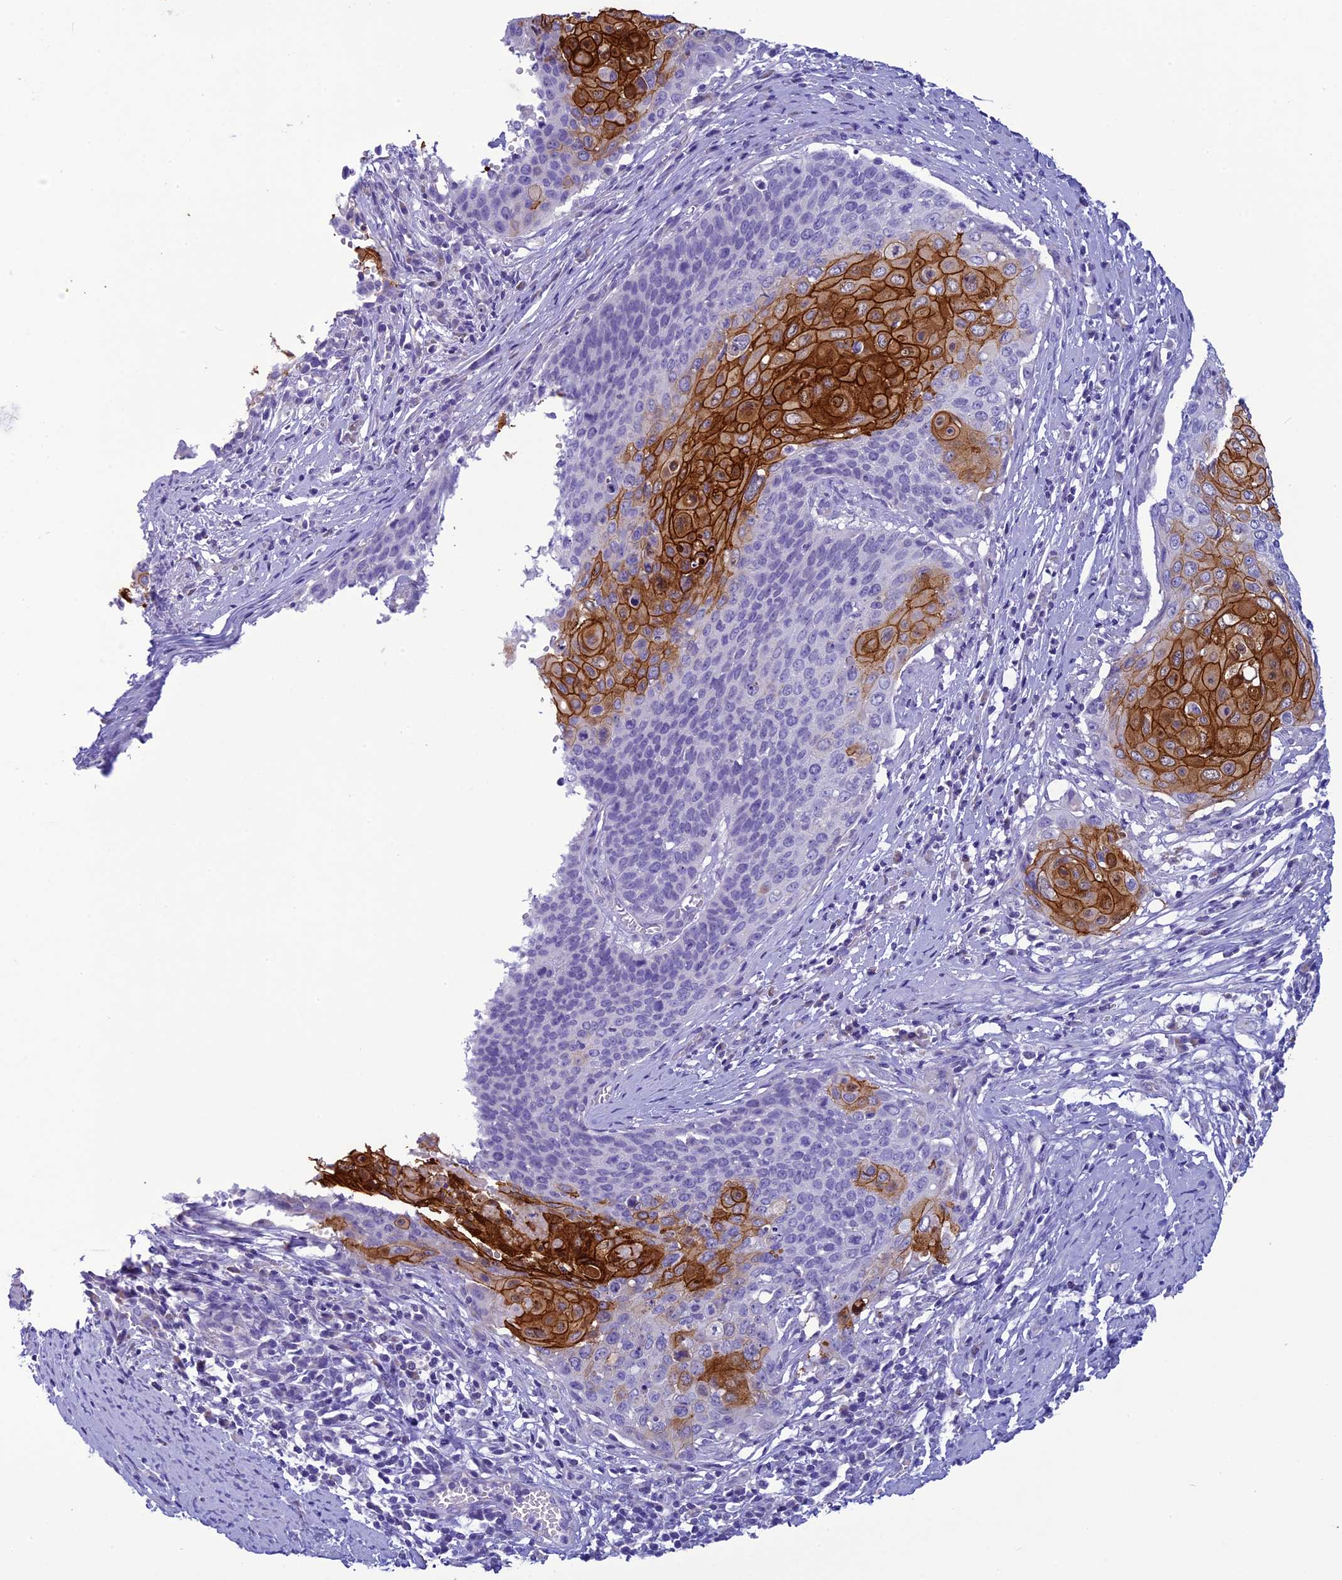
{"staining": {"intensity": "strong", "quantity": "<25%", "location": "cytoplasmic/membranous"}, "tissue": "cervical cancer", "cell_type": "Tumor cells", "image_type": "cancer", "snomed": [{"axis": "morphology", "description": "Squamous cell carcinoma, NOS"}, {"axis": "topography", "description": "Cervix"}], "caption": "Cervical cancer stained with DAB IHC demonstrates medium levels of strong cytoplasmic/membranous staining in approximately <25% of tumor cells.", "gene": "SCEL", "patient": {"sex": "female", "age": 39}}